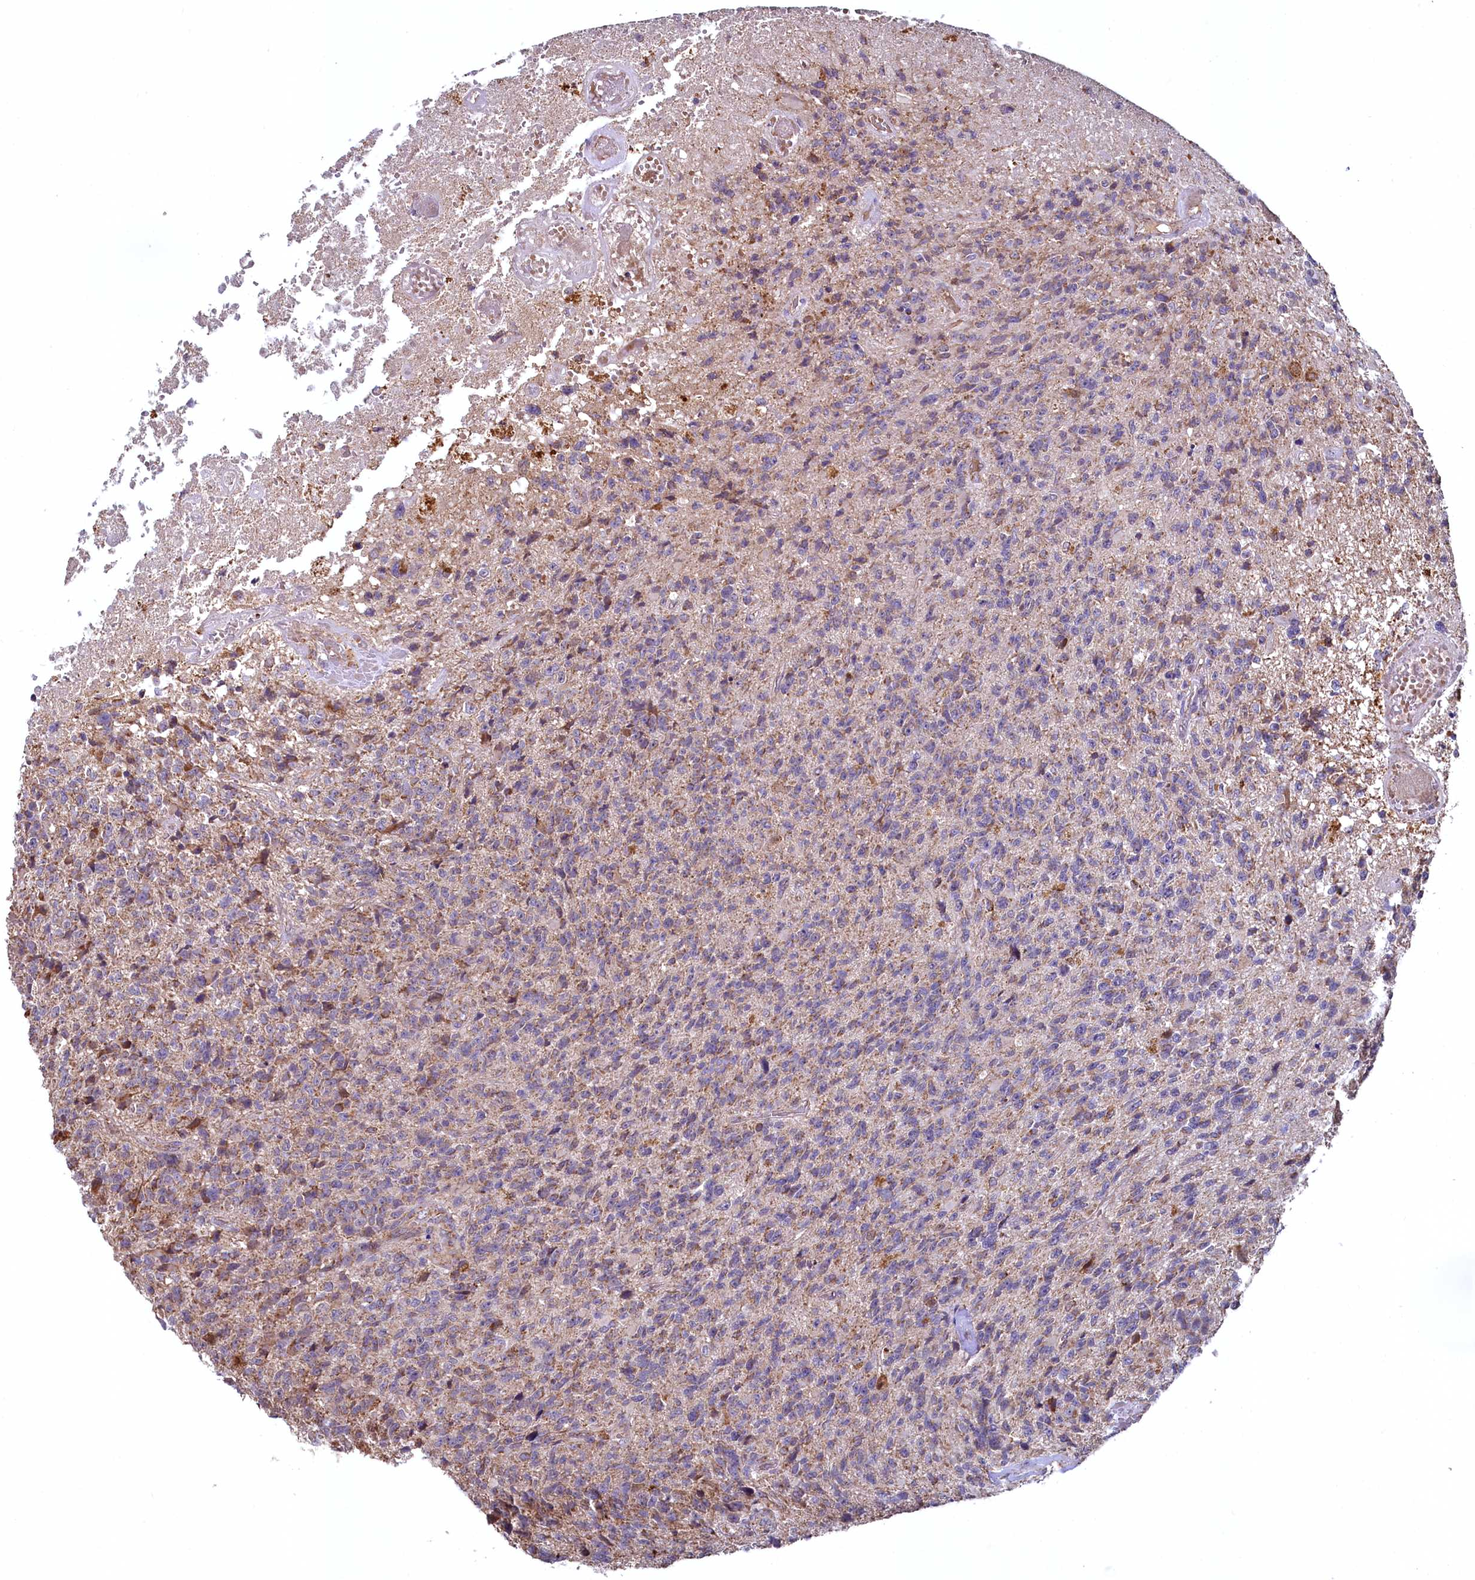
{"staining": {"intensity": "moderate", "quantity": "<25%", "location": "cytoplasmic/membranous"}, "tissue": "glioma", "cell_type": "Tumor cells", "image_type": "cancer", "snomed": [{"axis": "morphology", "description": "Glioma, malignant, High grade"}, {"axis": "topography", "description": "Brain"}], "caption": "High-grade glioma (malignant) was stained to show a protein in brown. There is low levels of moderate cytoplasmic/membranous expression in about <25% of tumor cells.", "gene": "METTL4", "patient": {"sex": "male", "age": 76}}